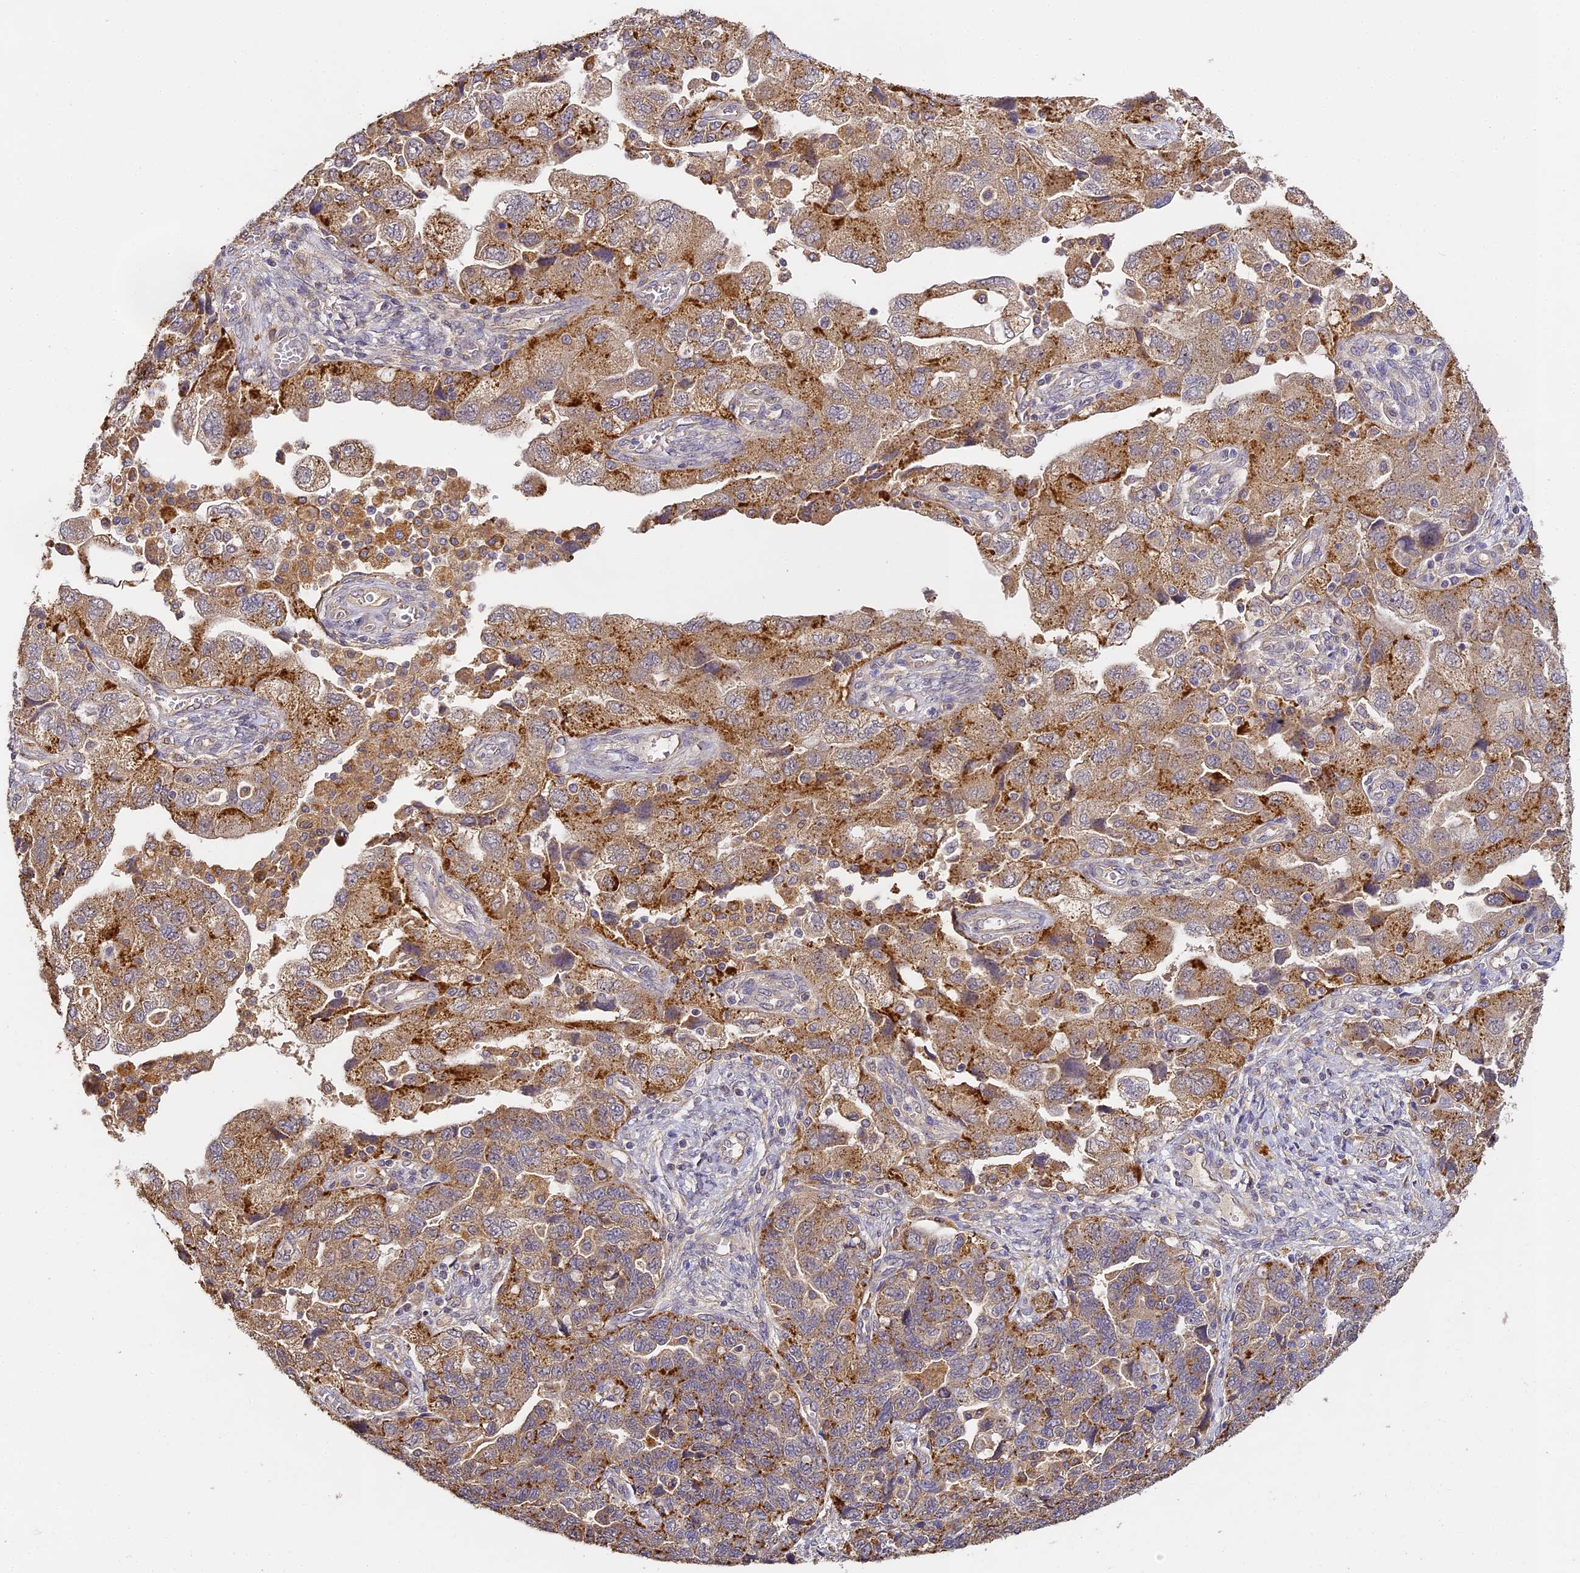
{"staining": {"intensity": "moderate", "quantity": ">75%", "location": "cytoplasmic/membranous"}, "tissue": "ovarian cancer", "cell_type": "Tumor cells", "image_type": "cancer", "snomed": [{"axis": "morphology", "description": "Carcinoma, NOS"}, {"axis": "morphology", "description": "Cystadenocarcinoma, serous, NOS"}, {"axis": "topography", "description": "Ovary"}], "caption": "Tumor cells exhibit moderate cytoplasmic/membranous positivity in about >75% of cells in serous cystadenocarcinoma (ovarian).", "gene": "YAE1", "patient": {"sex": "female", "age": 69}}